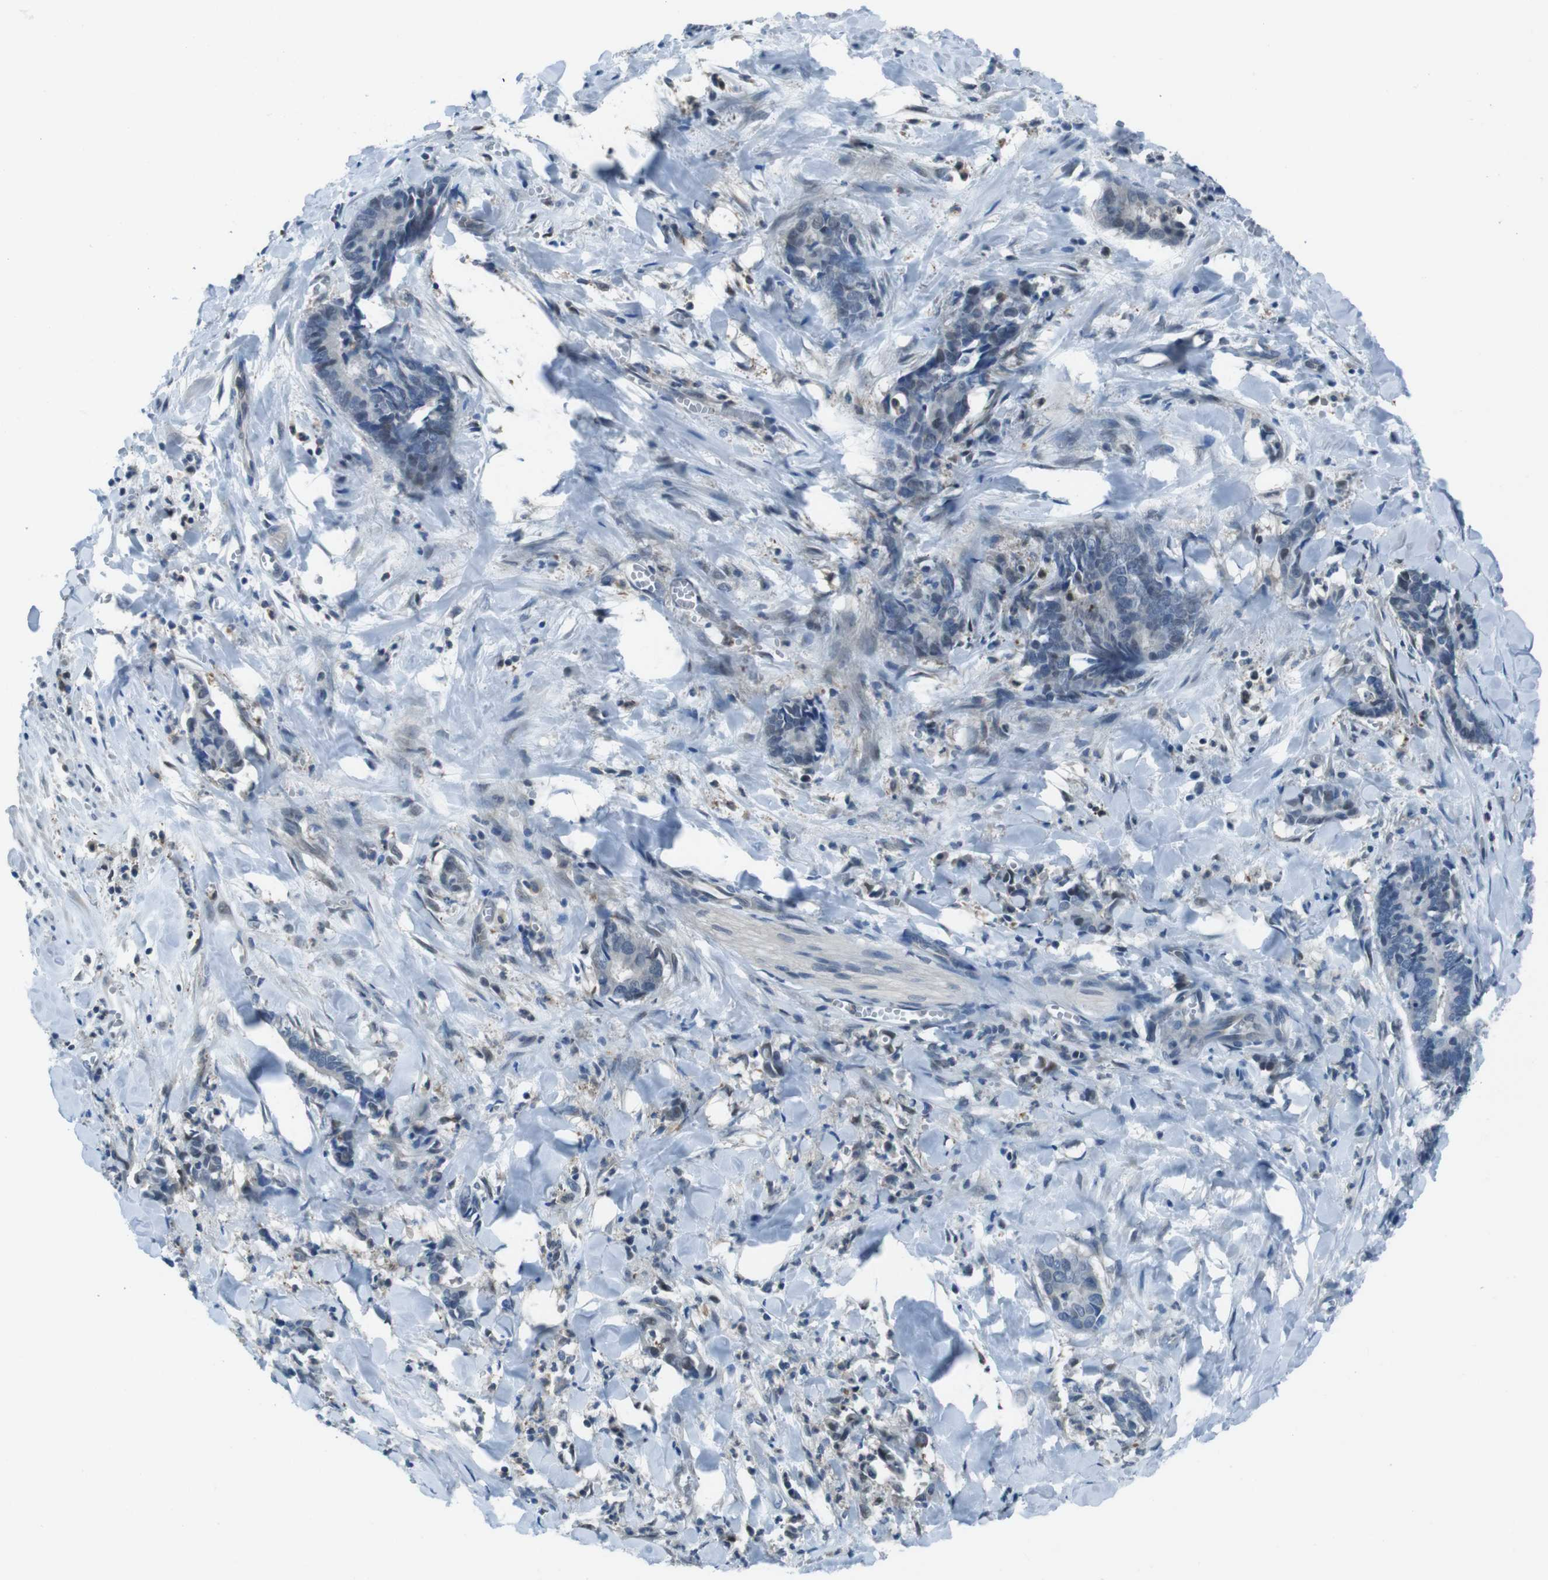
{"staining": {"intensity": "negative", "quantity": "none", "location": "none"}, "tissue": "cervical cancer", "cell_type": "Tumor cells", "image_type": "cancer", "snomed": [{"axis": "morphology", "description": "Adenocarcinoma, NOS"}, {"axis": "topography", "description": "Cervix"}], "caption": "A micrograph of cervical cancer (adenocarcinoma) stained for a protein reveals no brown staining in tumor cells. (DAB (3,3'-diaminobenzidine) IHC visualized using brightfield microscopy, high magnification).", "gene": "NANOS2", "patient": {"sex": "female", "age": 44}}